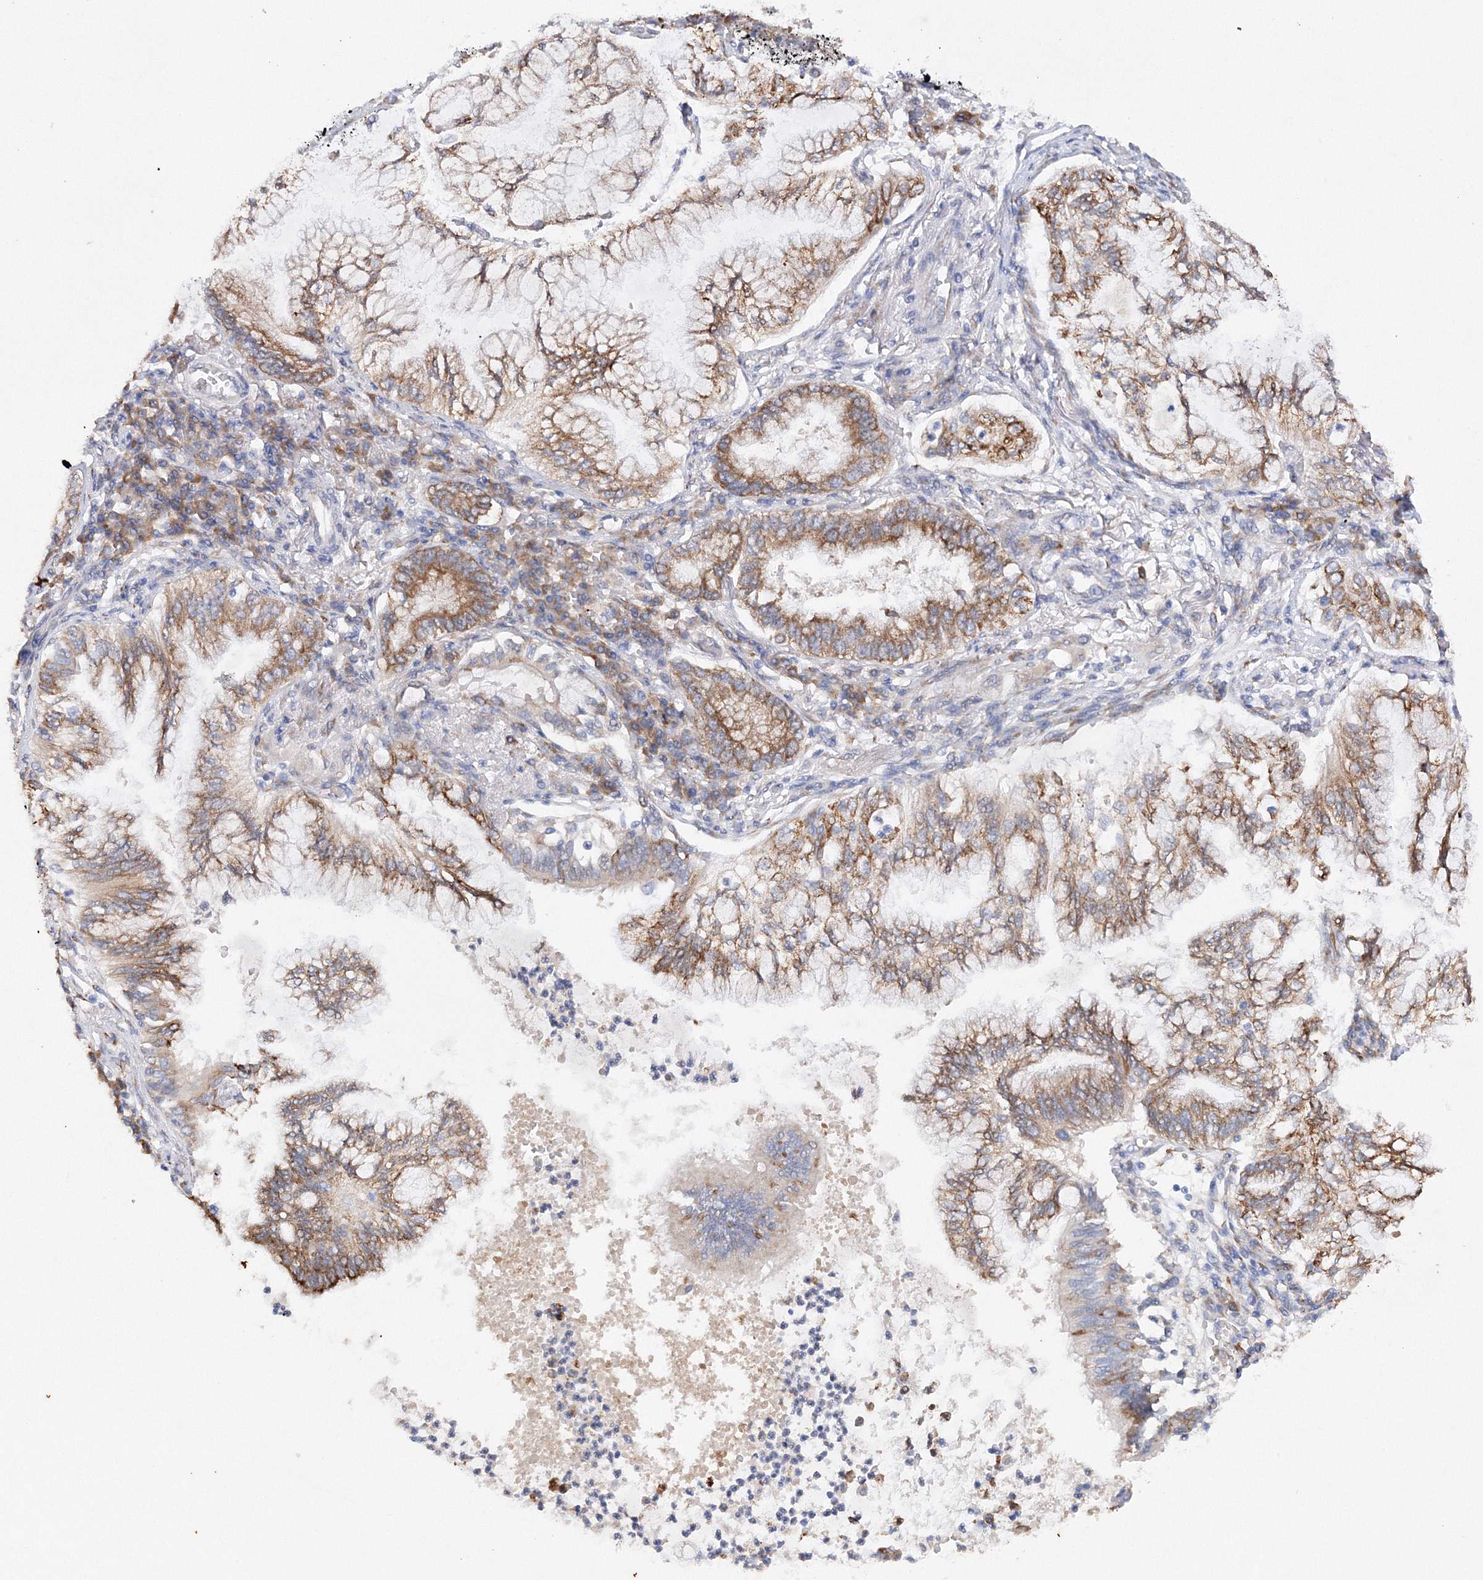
{"staining": {"intensity": "moderate", "quantity": ">75%", "location": "cytoplasmic/membranous"}, "tissue": "lung cancer", "cell_type": "Tumor cells", "image_type": "cancer", "snomed": [{"axis": "morphology", "description": "Adenocarcinoma, NOS"}, {"axis": "topography", "description": "Lung"}], "caption": "A high-resolution photomicrograph shows IHC staining of lung adenocarcinoma, which demonstrates moderate cytoplasmic/membranous expression in approximately >75% of tumor cells.", "gene": "DIS3L2", "patient": {"sex": "female", "age": 70}}